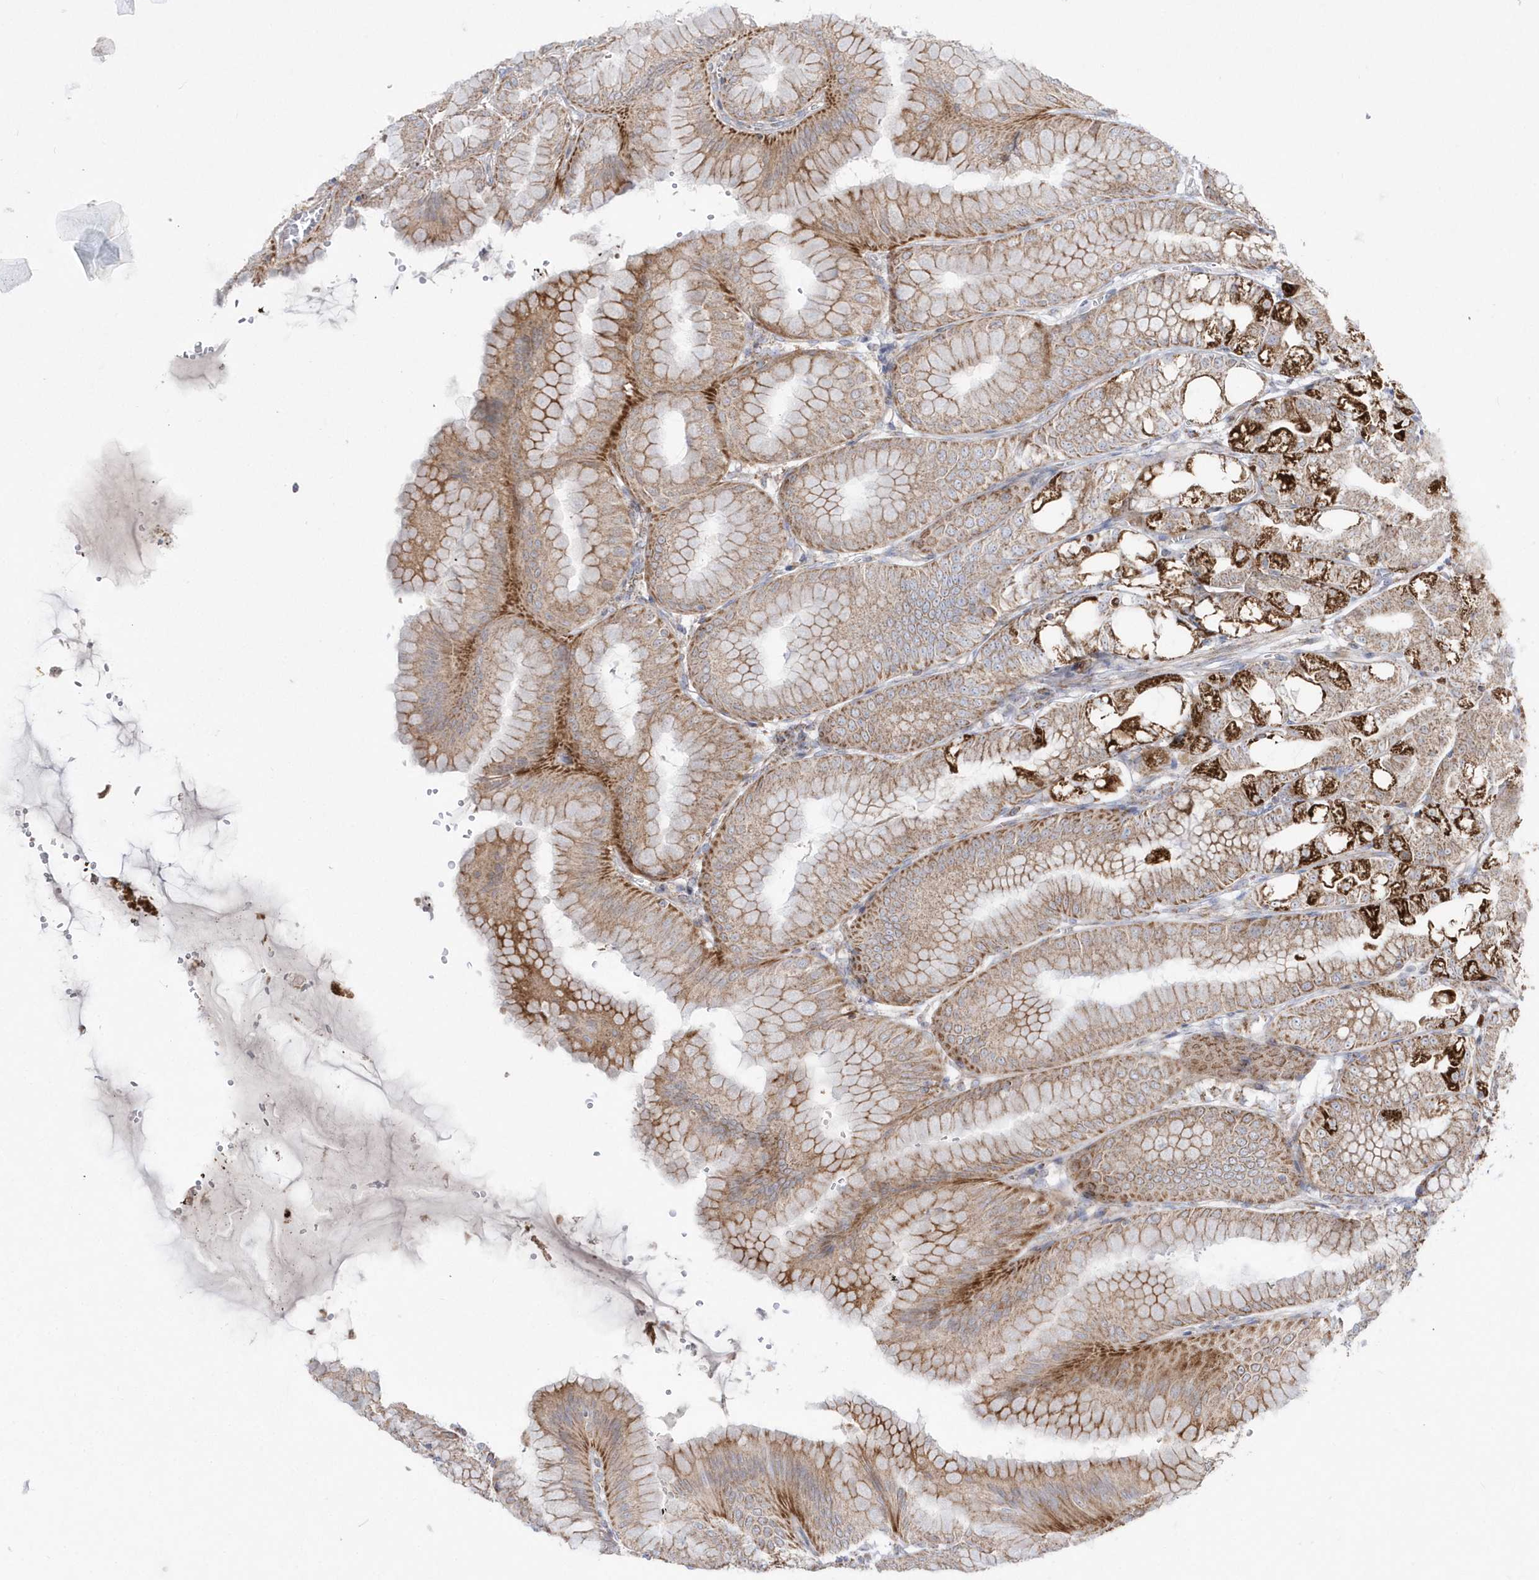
{"staining": {"intensity": "moderate", "quantity": ">75%", "location": "cytoplasmic/membranous"}, "tissue": "stomach", "cell_type": "Glandular cells", "image_type": "normal", "snomed": [{"axis": "morphology", "description": "Normal tissue, NOS"}, {"axis": "topography", "description": "Stomach, lower"}], "caption": "Immunohistochemistry (IHC) image of normal stomach: stomach stained using IHC demonstrates medium levels of moderate protein expression localized specifically in the cytoplasmic/membranous of glandular cells, appearing as a cytoplasmic/membranous brown color.", "gene": "OPA1", "patient": {"sex": "male", "age": 71}}